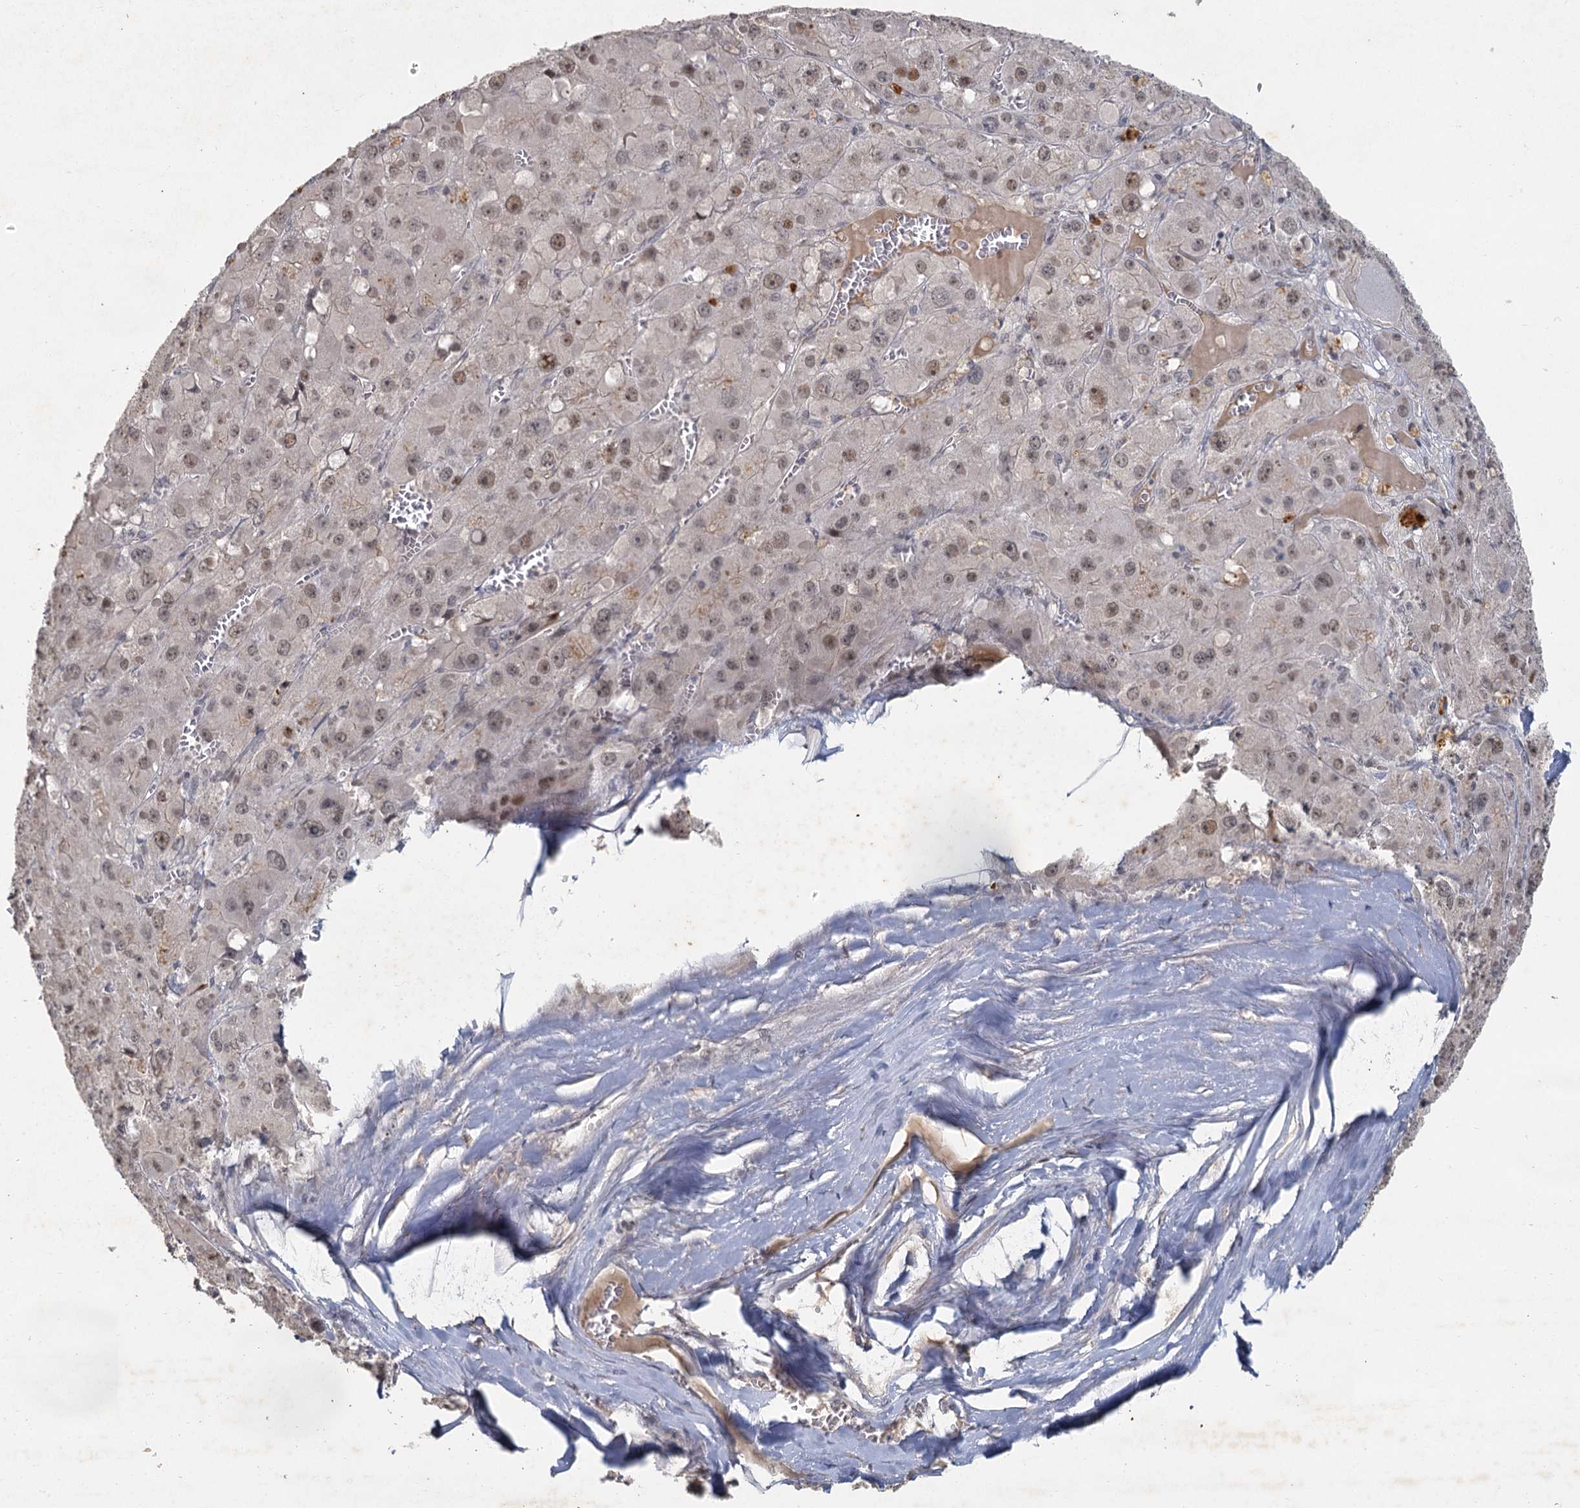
{"staining": {"intensity": "weak", "quantity": "25%-75%", "location": "nuclear"}, "tissue": "liver cancer", "cell_type": "Tumor cells", "image_type": "cancer", "snomed": [{"axis": "morphology", "description": "Carcinoma, Hepatocellular, NOS"}, {"axis": "topography", "description": "Liver"}], "caption": "Weak nuclear protein positivity is seen in about 25%-75% of tumor cells in hepatocellular carcinoma (liver).", "gene": "MUCL1", "patient": {"sex": "female", "age": 73}}